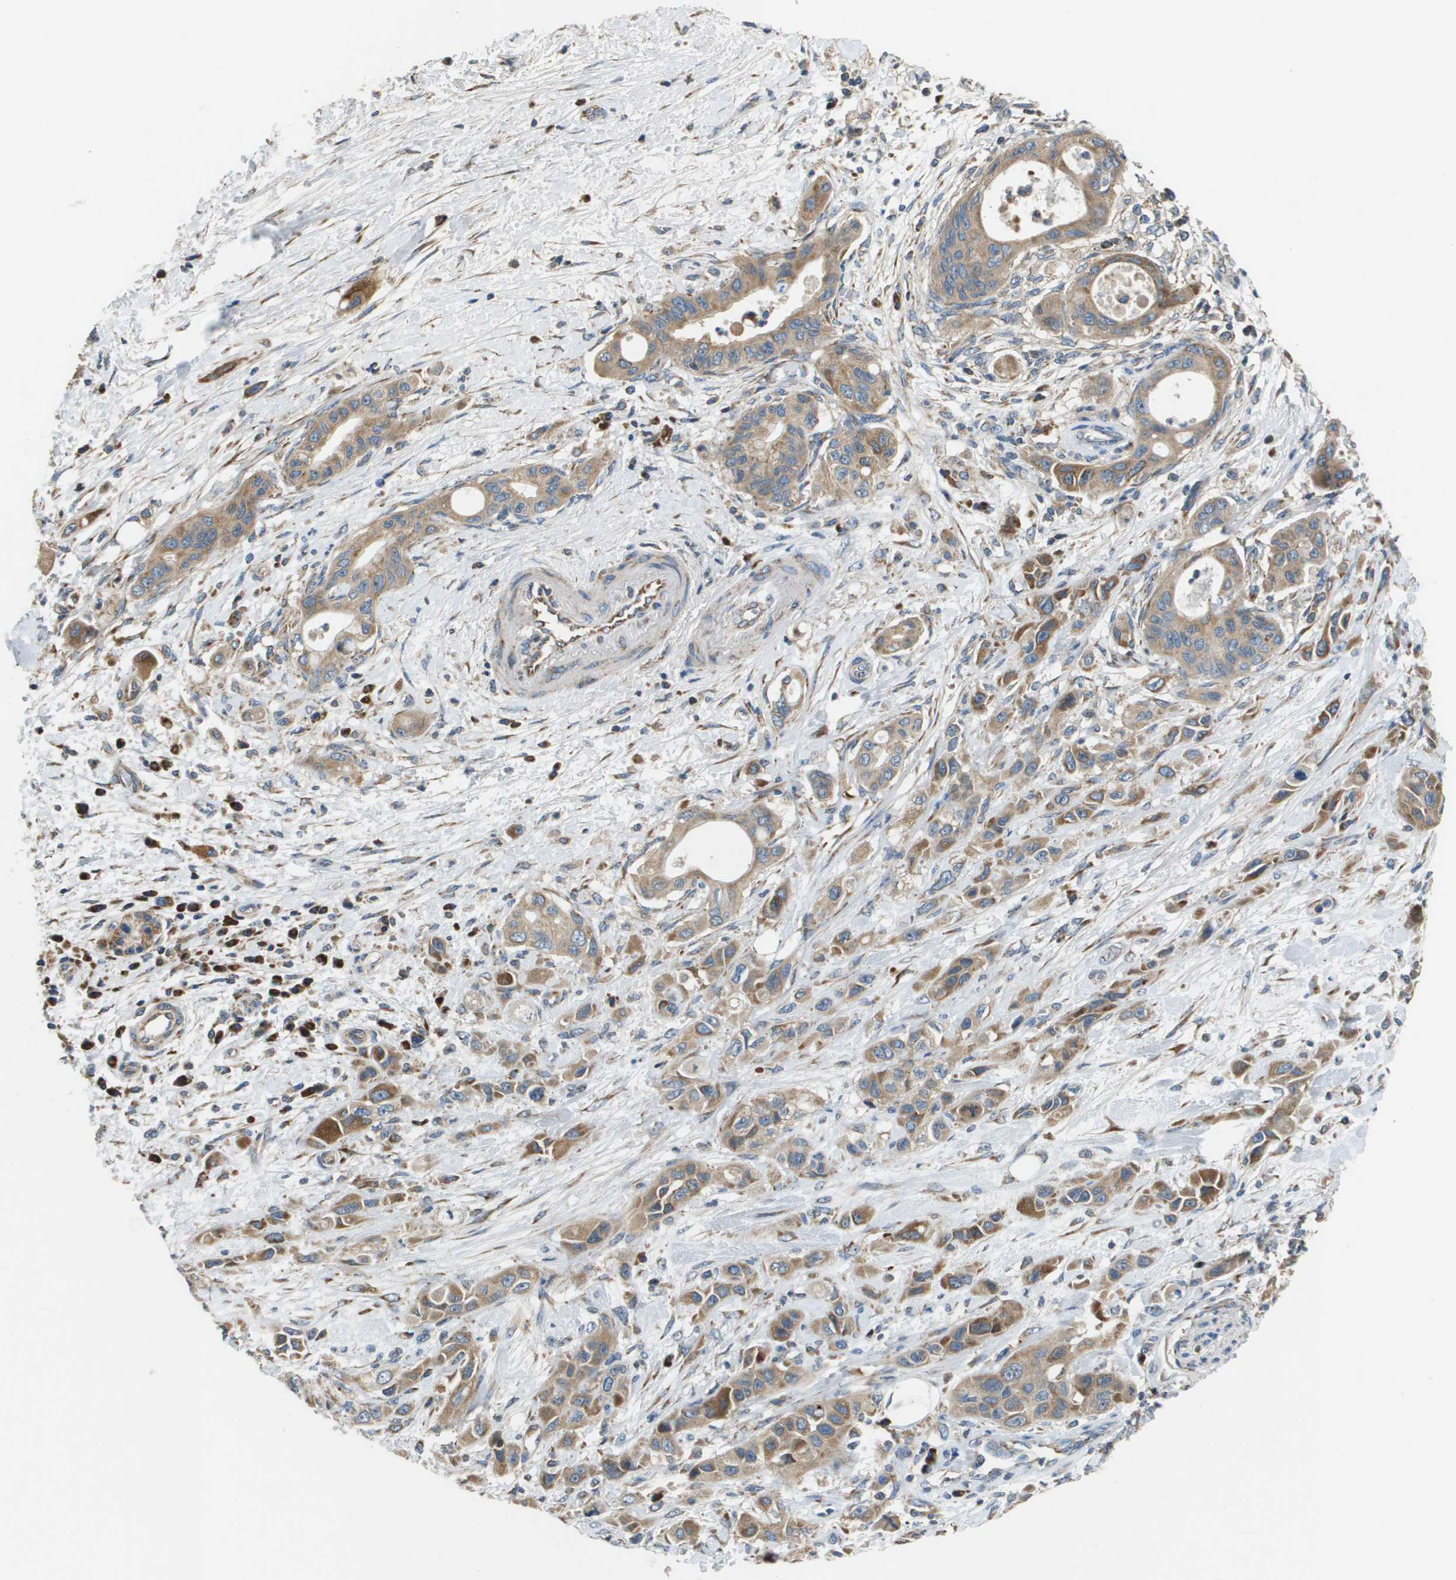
{"staining": {"intensity": "moderate", "quantity": ">75%", "location": "cytoplasmic/membranous"}, "tissue": "pancreatic cancer", "cell_type": "Tumor cells", "image_type": "cancer", "snomed": [{"axis": "morphology", "description": "Adenocarcinoma, NOS"}, {"axis": "topography", "description": "Pancreas"}], "caption": "A histopathology image of human adenocarcinoma (pancreatic) stained for a protein shows moderate cytoplasmic/membranous brown staining in tumor cells. (brown staining indicates protein expression, while blue staining denotes nuclei).", "gene": "NRK", "patient": {"sex": "female", "age": 73}}